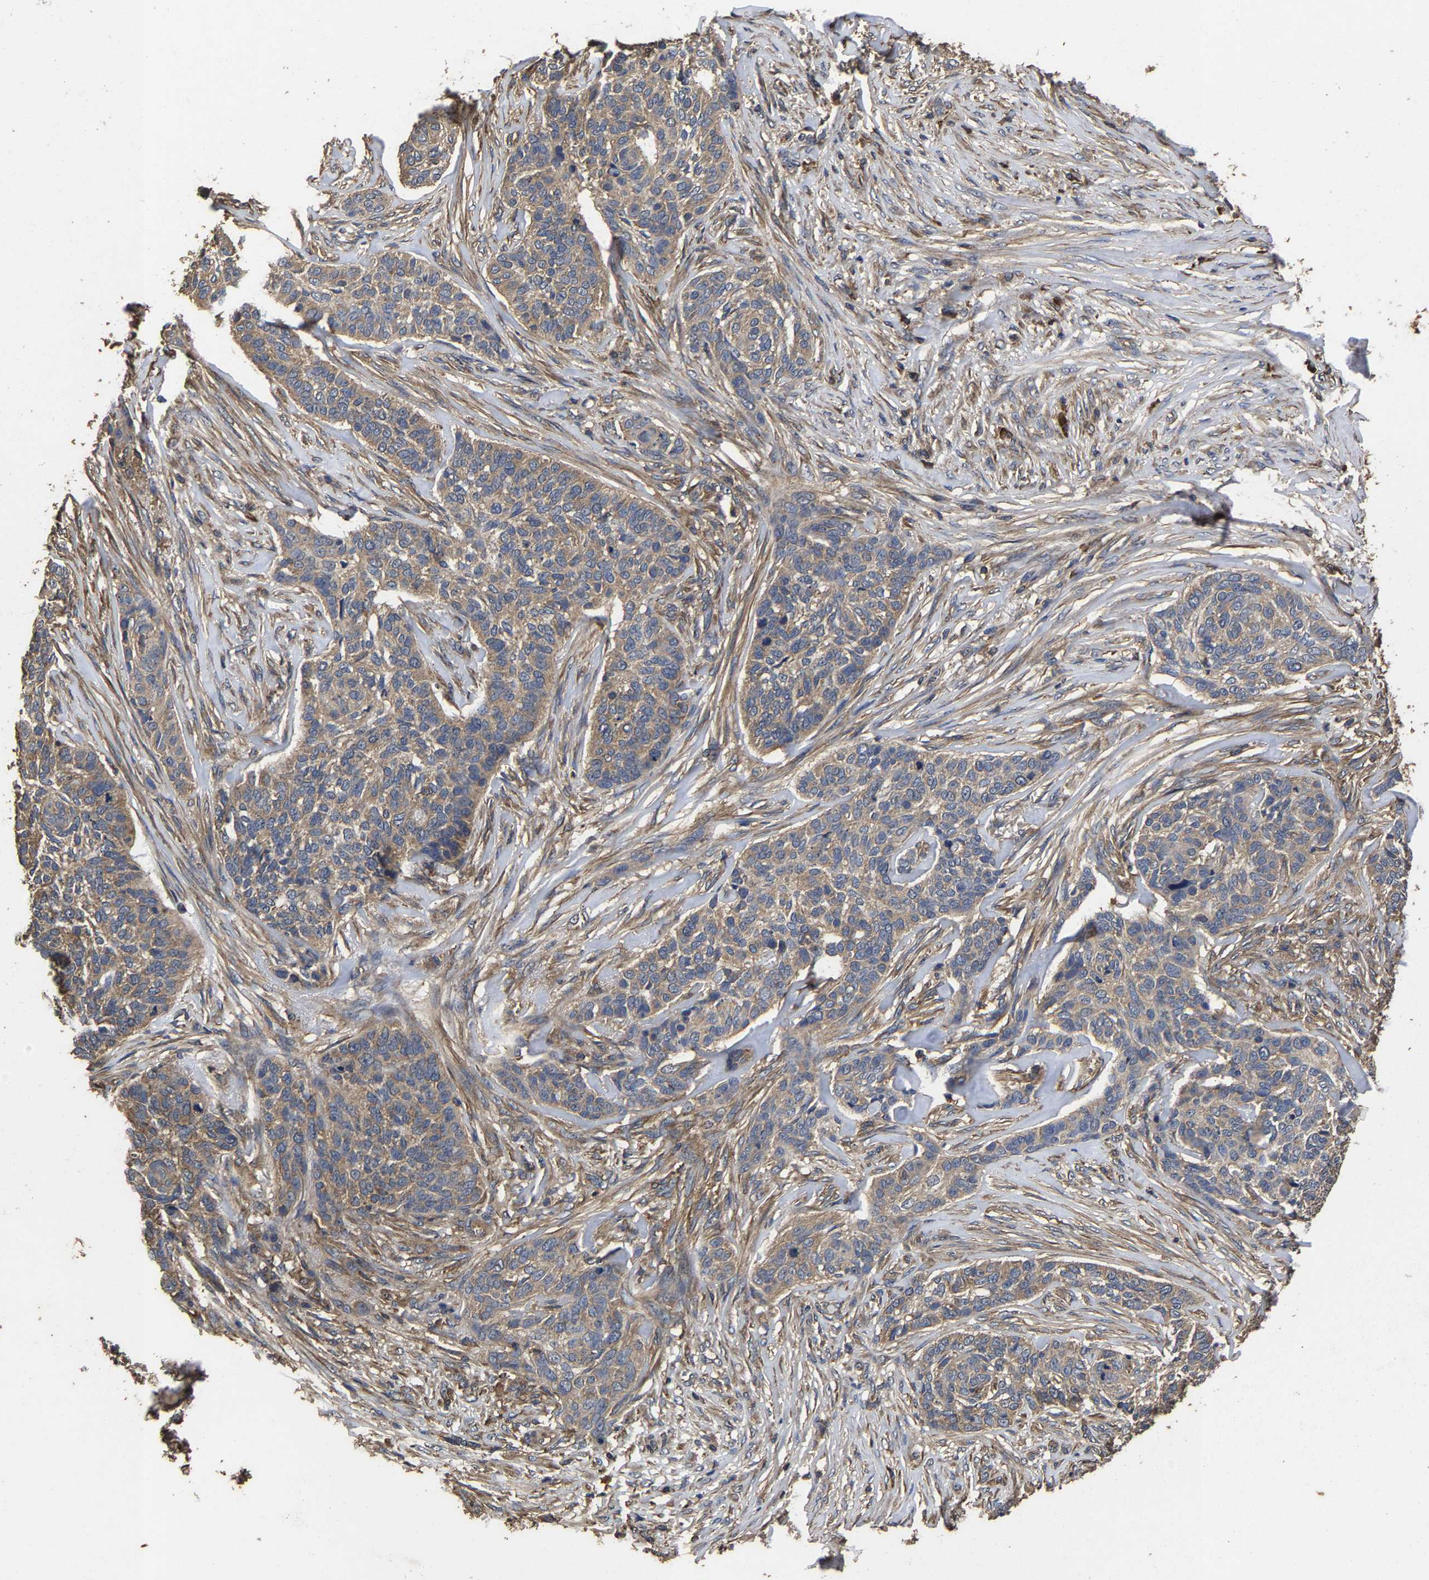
{"staining": {"intensity": "weak", "quantity": ">75%", "location": "cytoplasmic/membranous"}, "tissue": "skin cancer", "cell_type": "Tumor cells", "image_type": "cancer", "snomed": [{"axis": "morphology", "description": "Basal cell carcinoma"}, {"axis": "topography", "description": "Skin"}], "caption": "An immunohistochemistry (IHC) histopathology image of tumor tissue is shown. Protein staining in brown highlights weak cytoplasmic/membranous positivity in skin cancer within tumor cells.", "gene": "ITCH", "patient": {"sex": "male", "age": 85}}